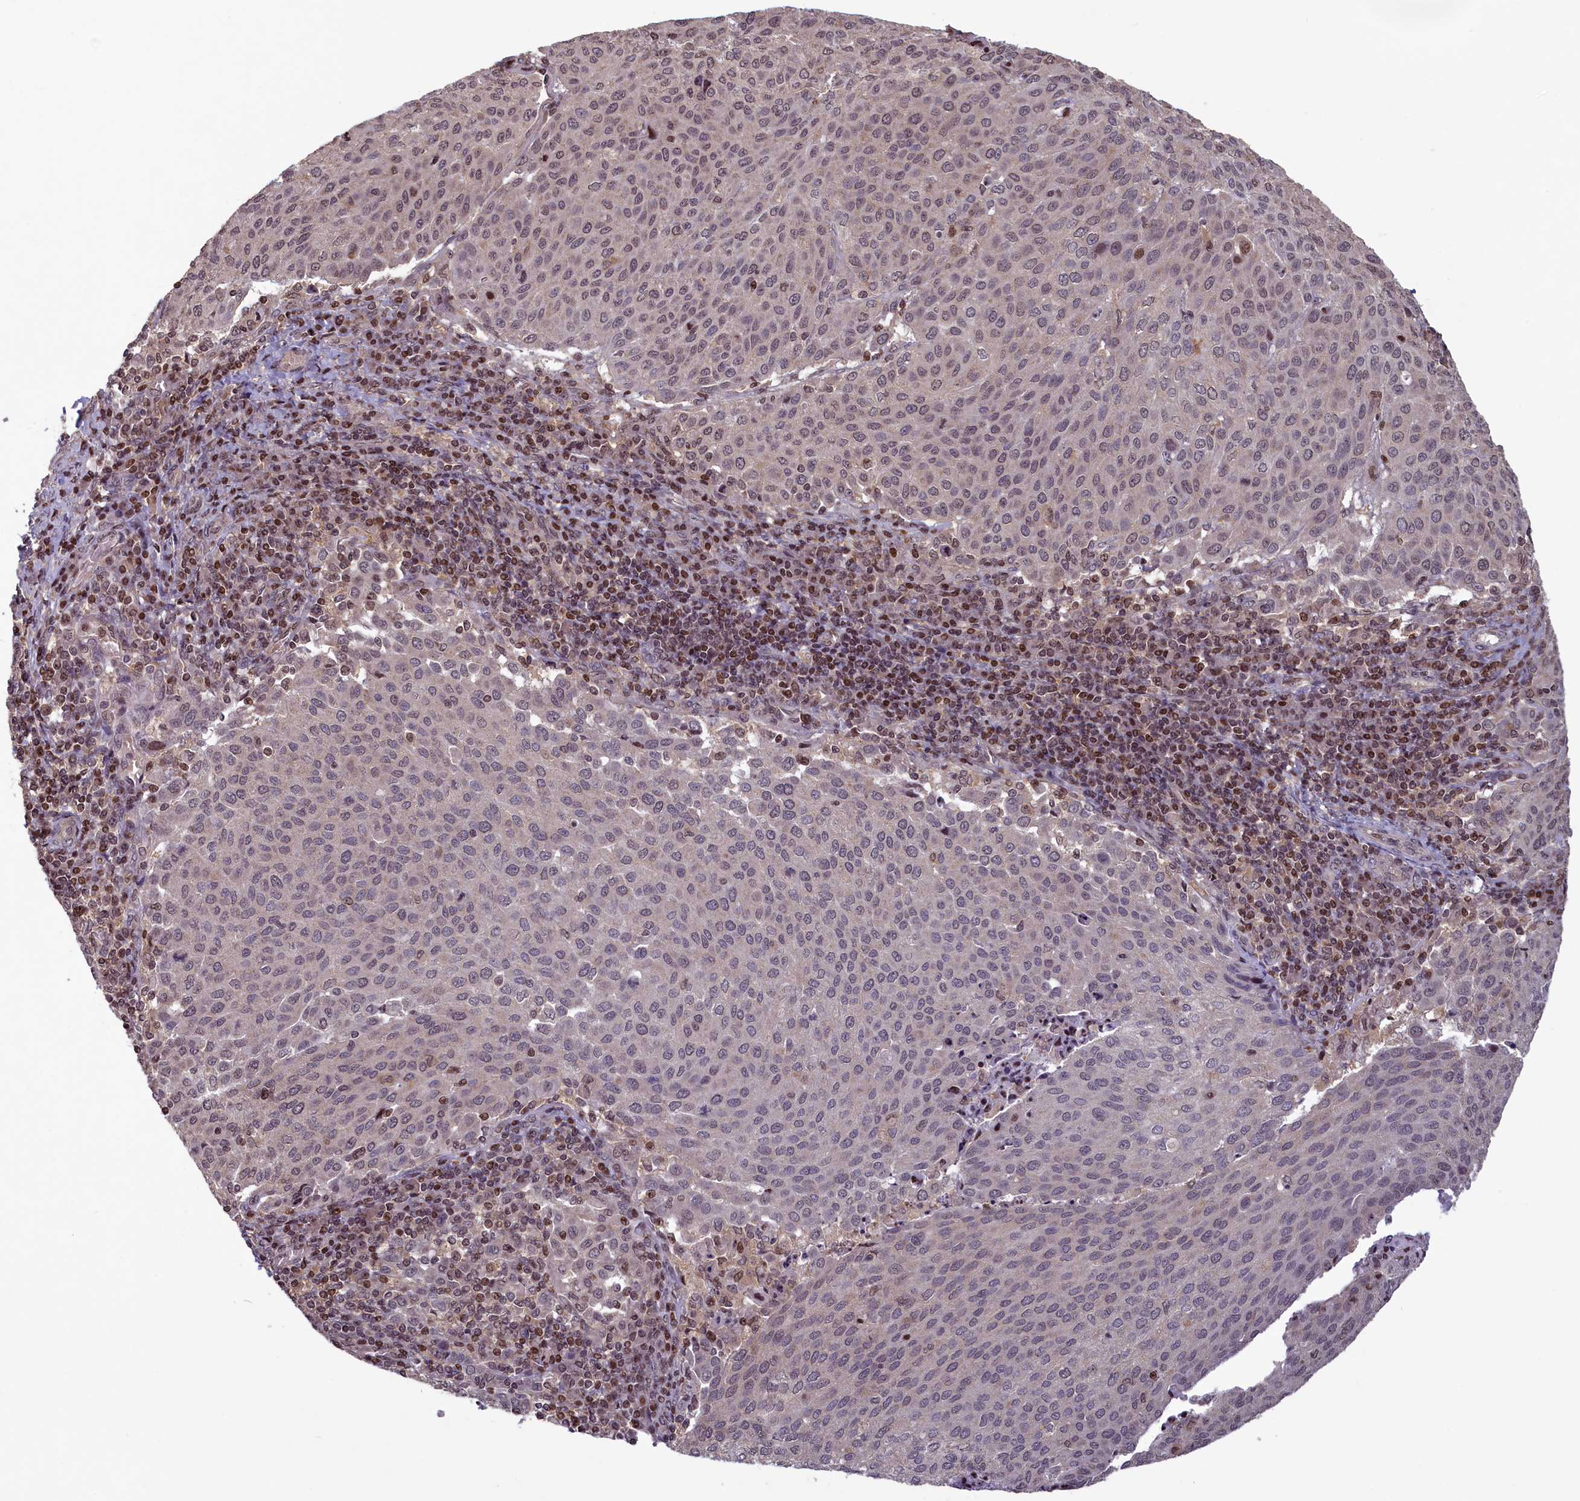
{"staining": {"intensity": "weak", "quantity": "<25%", "location": "nuclear"}, "tissue": "cervical cancer", "cell_type": "Tumor cells", "image_type": "cancer", "snomed": [{"axis": "morphology", "description": "Squamous cell carcinoma, NOS"}, {"axis": "topography", "description": "Cervix"}], "caption": "Immunohistochemical staining of cervical cancer shows no significant expression in tumor cells.", "gene": "NUBP1", "patient": {"sex": "female", "age": 46}}